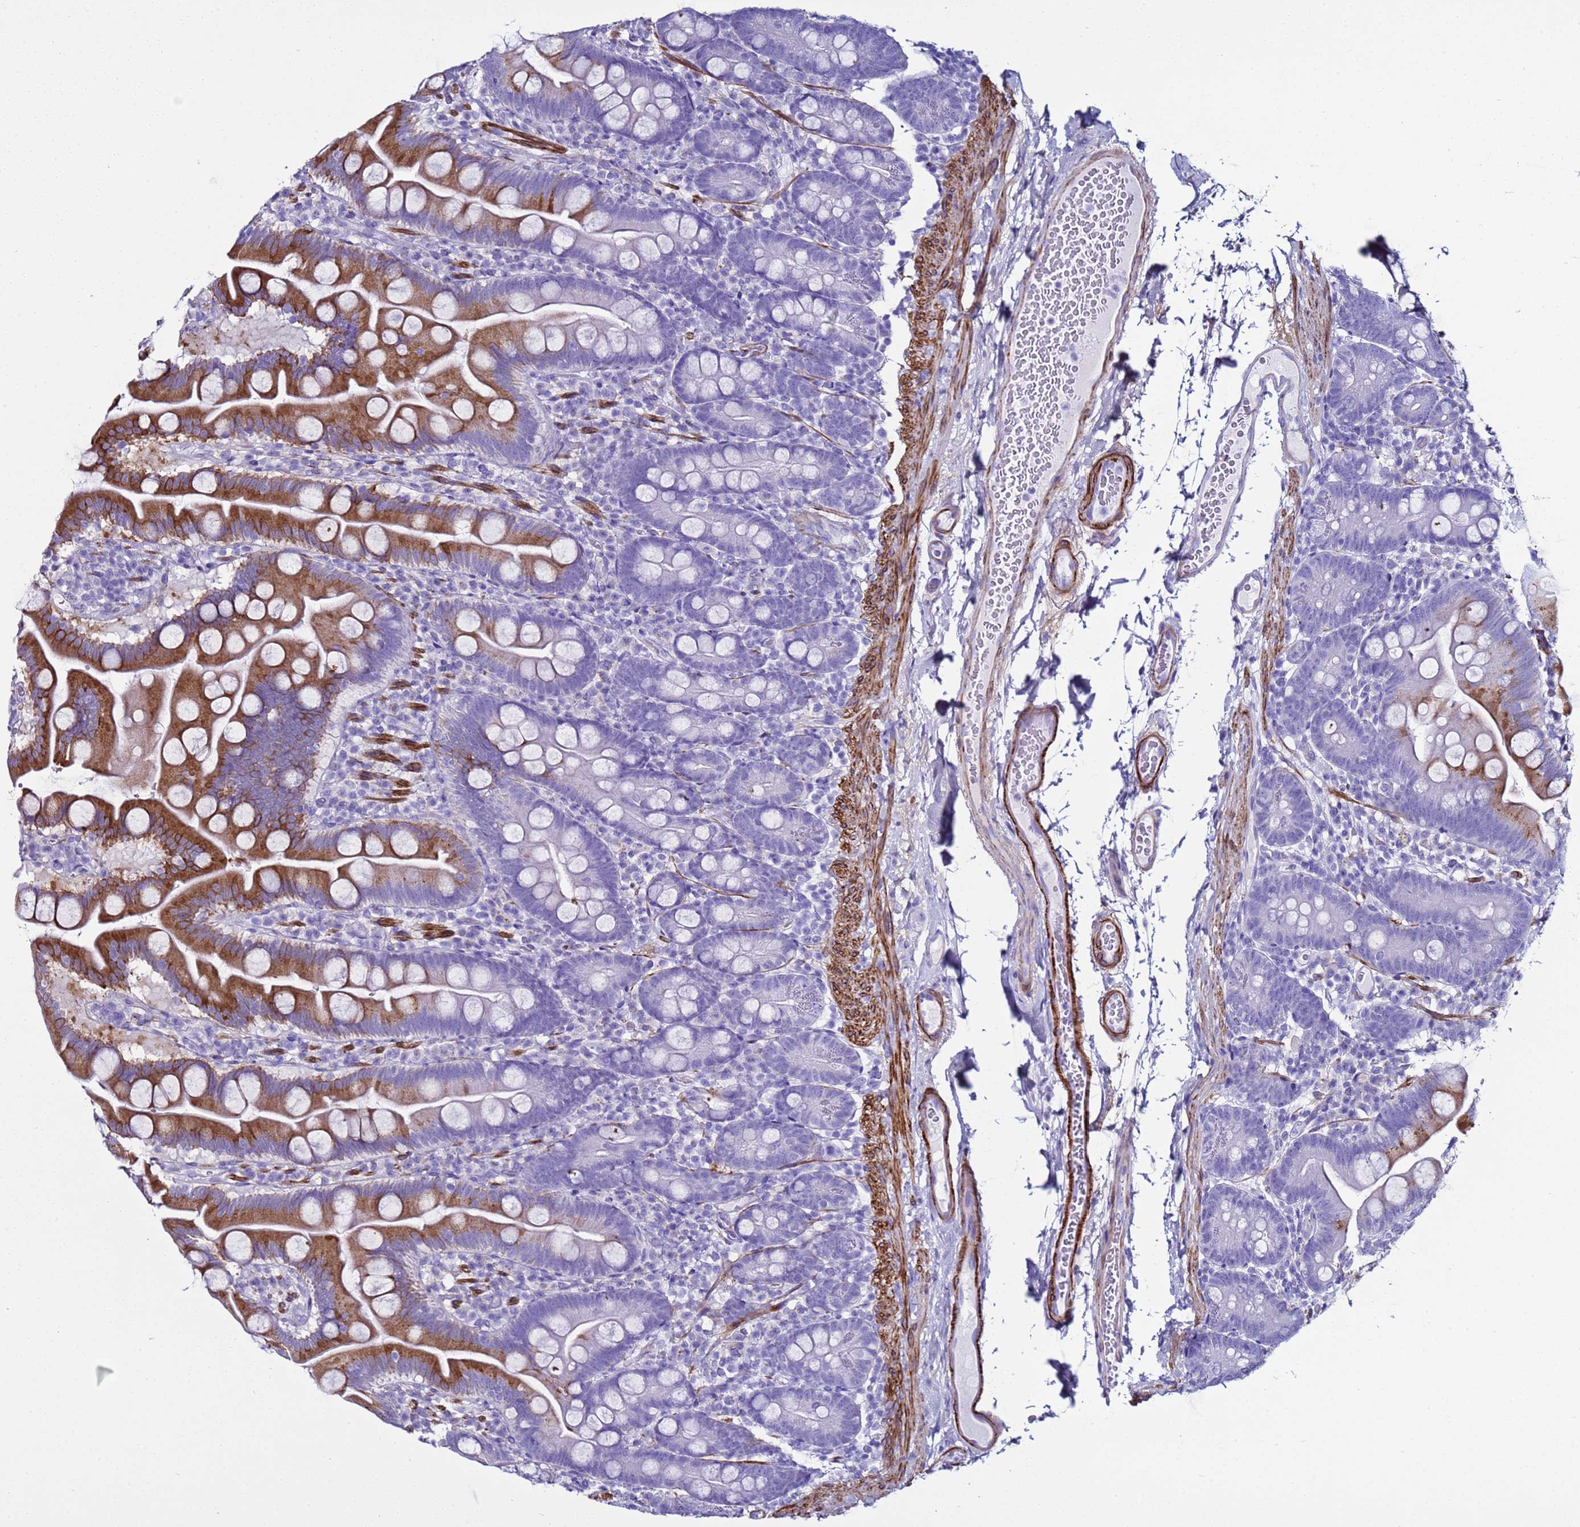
{"staining": {"intensity": "strong", "quantity": "25%-75%", "location": "cytoplasmic/membranous"}, "tissue": "small intestine", "cell_type": "Glandular cells", "image_type": "normal", "snomed": [{"axis": "morphology", "description": "Normal tissue, NOS"}, {"axis": "topography", "description": "Small intestine"}], "caption": "Glandular cells display strong cytoplasmic/membranous positivity in about 25%-75% of cells in unremarkable small intestine.", "gene": "LCMT1", "patient": {"sex": "female", "age": 68}}